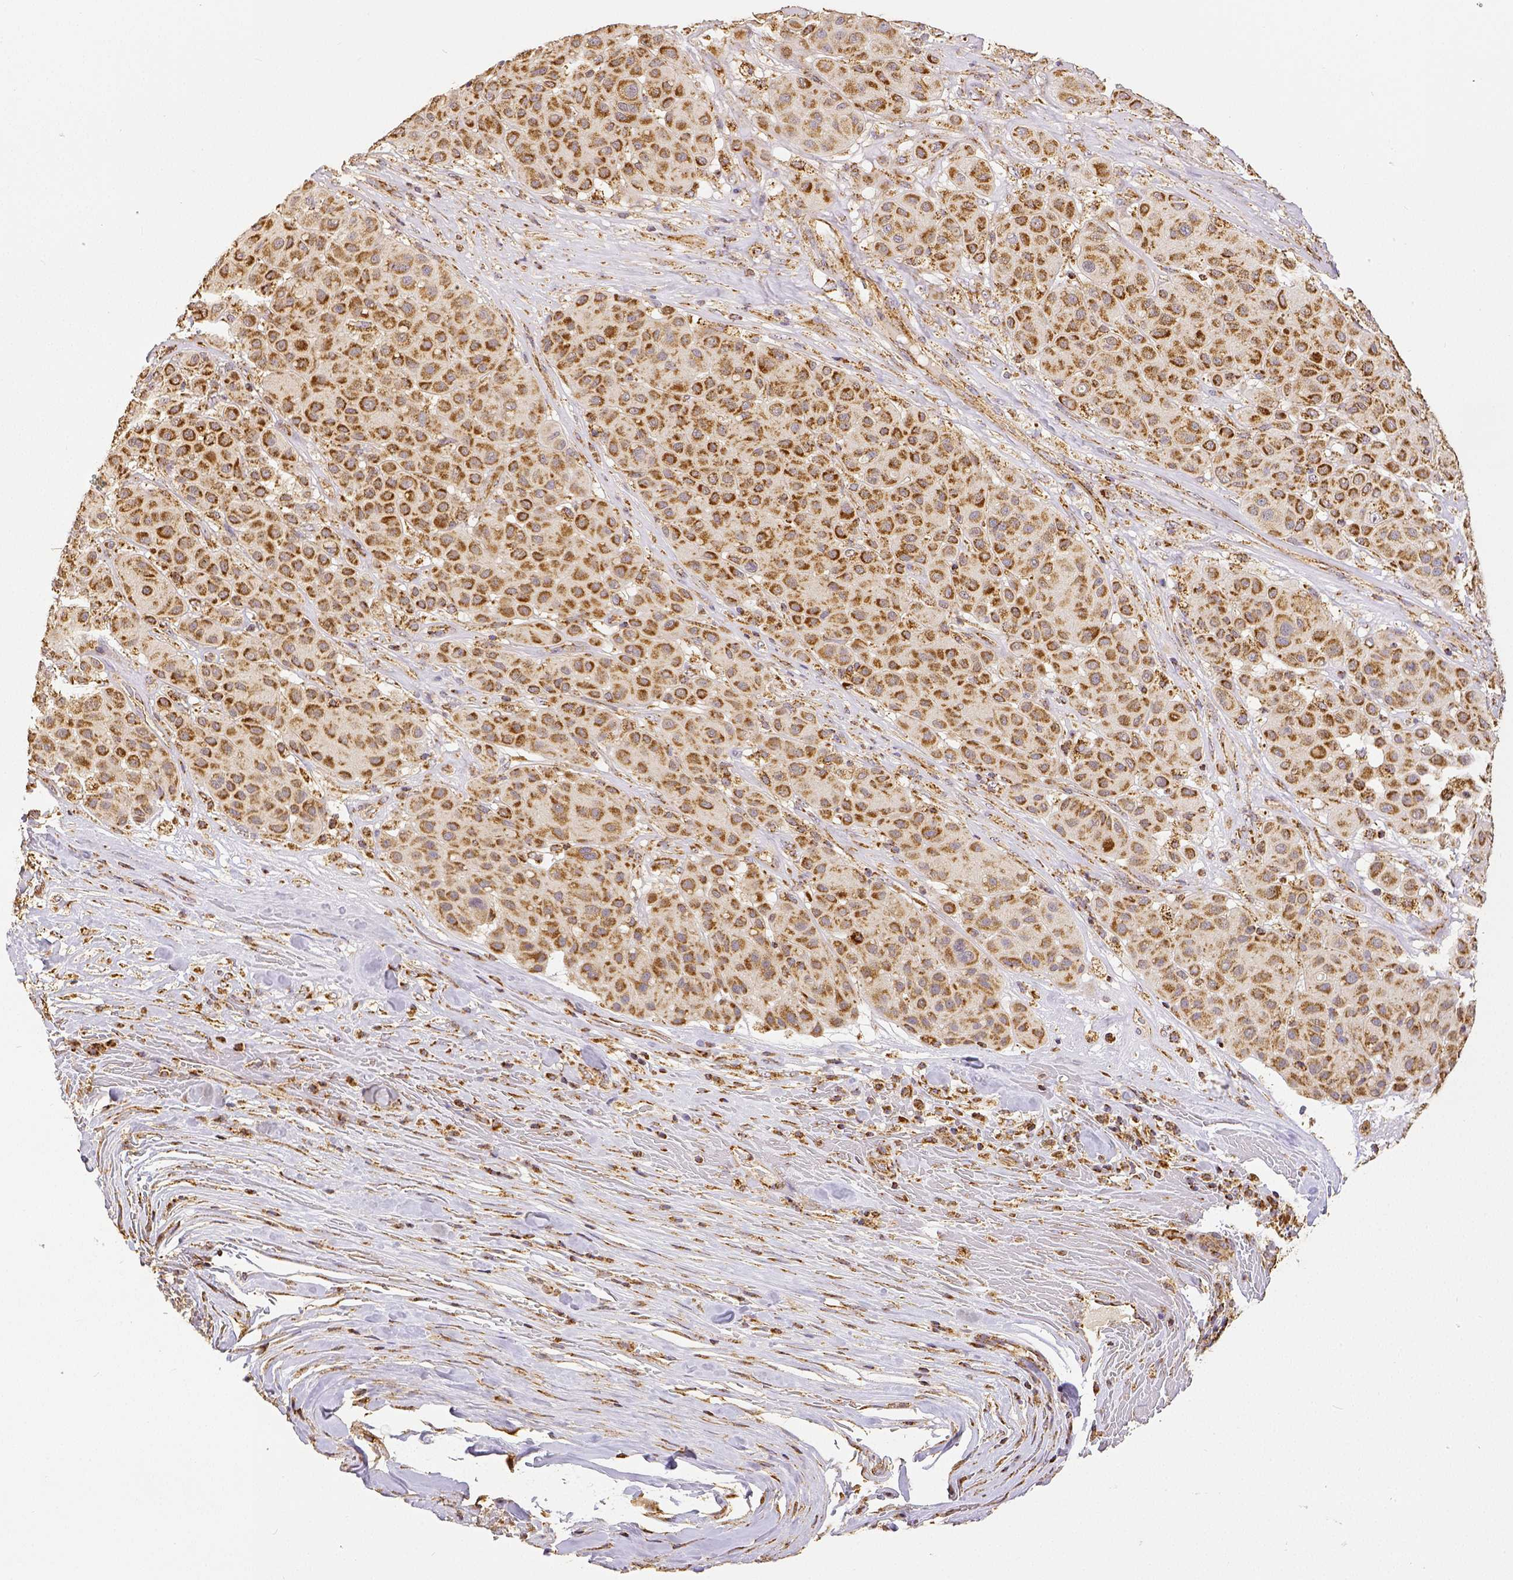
{"staining": {"intensity": "moderate", "quantity": ">75%", "location": "cytoplasmic/membranous"}, "tissue": "melanoma", "cell_type": "Tumor cells", "image_type": "cancer", "snomed": [{"axis": "morphology", "description": "Malignant melanoma, Metastatic site"}, {"axis": "topography", "description": "Smooth muscle"}], "caption": "Malignant melanoma (metastatic site) was stained to show a protein in brown. There is medium levels of moderate cytoplasmic/membranous expression in about >75% of tumor cells.", "gene": "SDHB", "patient": {"sex": "male", "age": 41}}